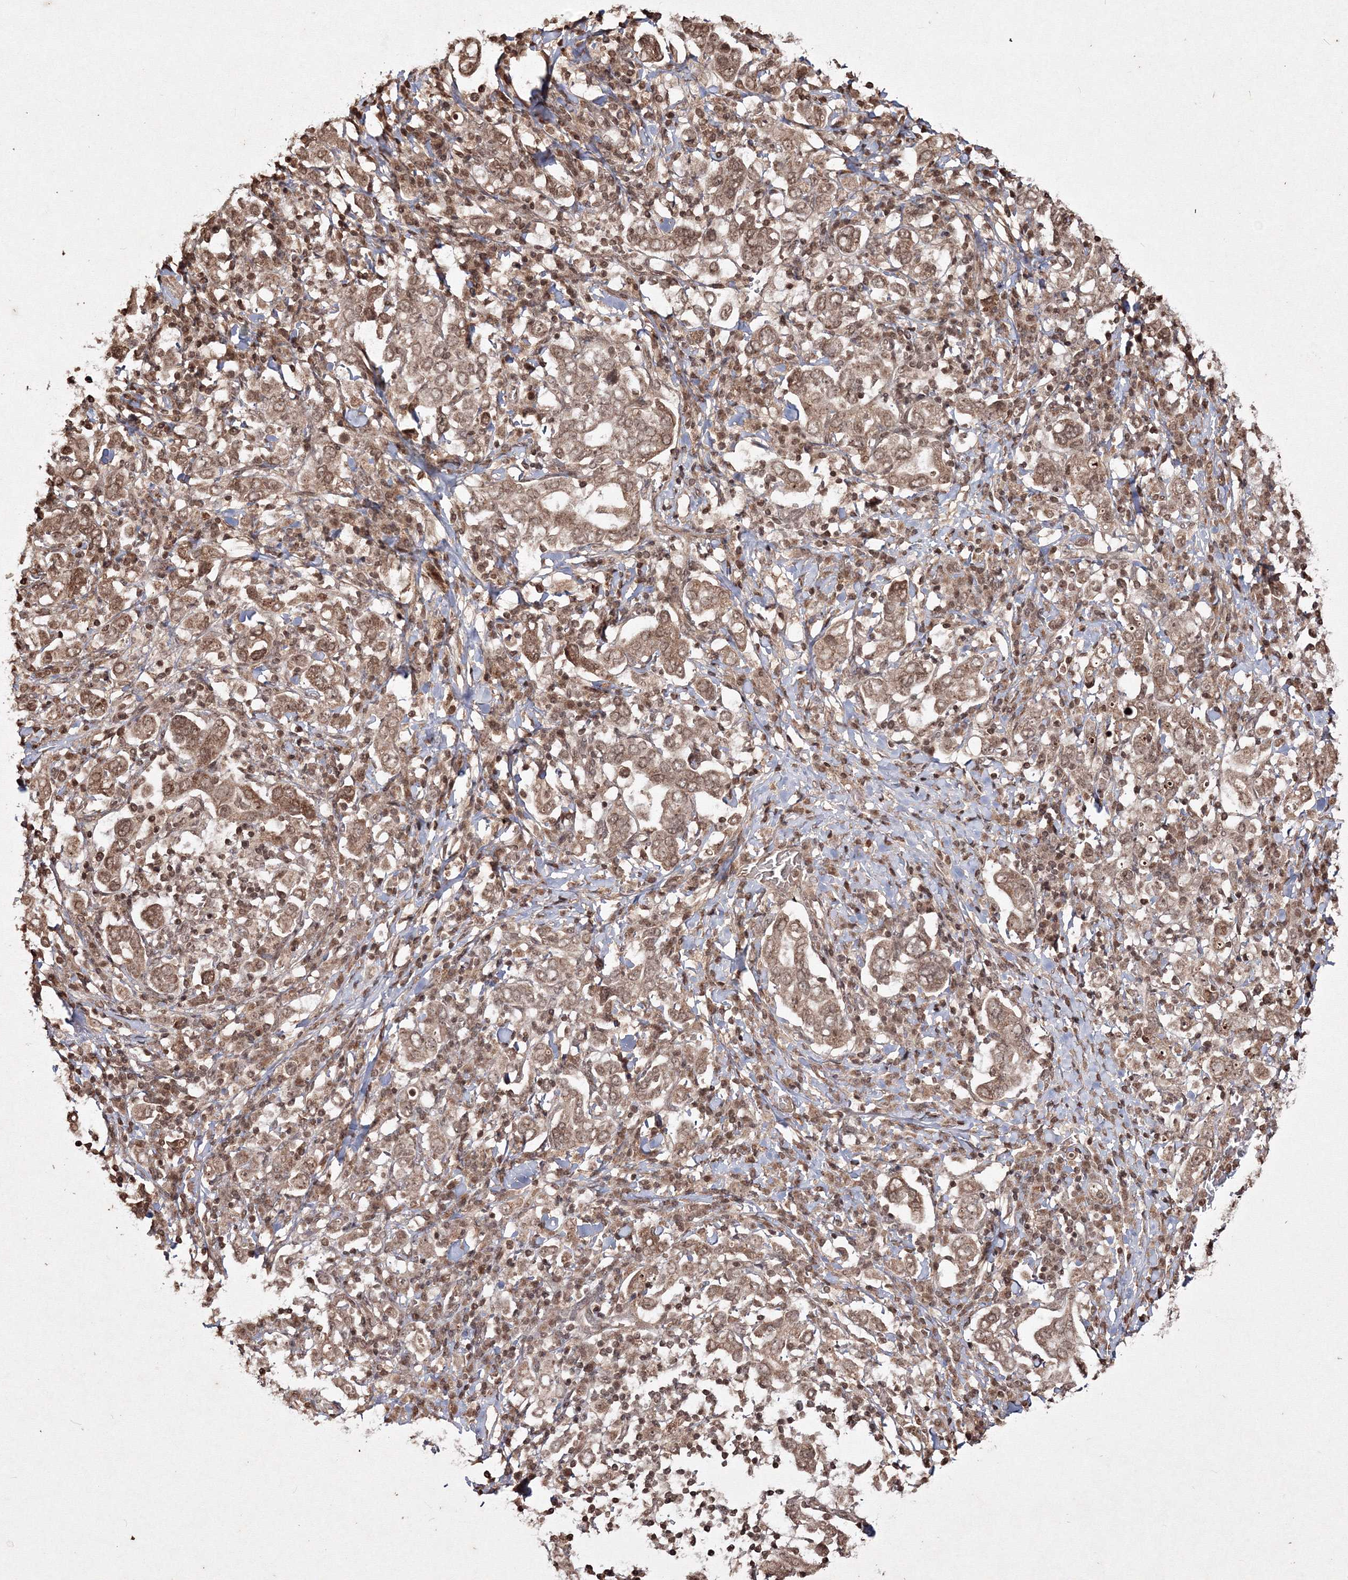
{"staining": {"intensity": "moderate", "quantity": ">75%", "location": "cytoplasmic/membranous,nuclear"}, "tissue": "stomach cancer", "cell_type": "Tumor cells", "image_type": "cancer", "snomed": [{"axis": "morphology", "description": "Adenocarcinoma, NOS"}, {"axis": "topography", "description": "Stomach, upper"}], "caption": "Immunohistochemistry photomicrograph of neoplastic tissue: adenocarcinoma (stomach) stained using immunohistochemistry (IHC) demonstrates medium levels of moderate protein expression localized specifically in the cytoplasmic/membranous and nuclear of tumor cells, appearing as a cytoplasmic/membranous and nuclear brown color.", "gene": "PEX13", "patient": {"sex": "male", "age": 62}}